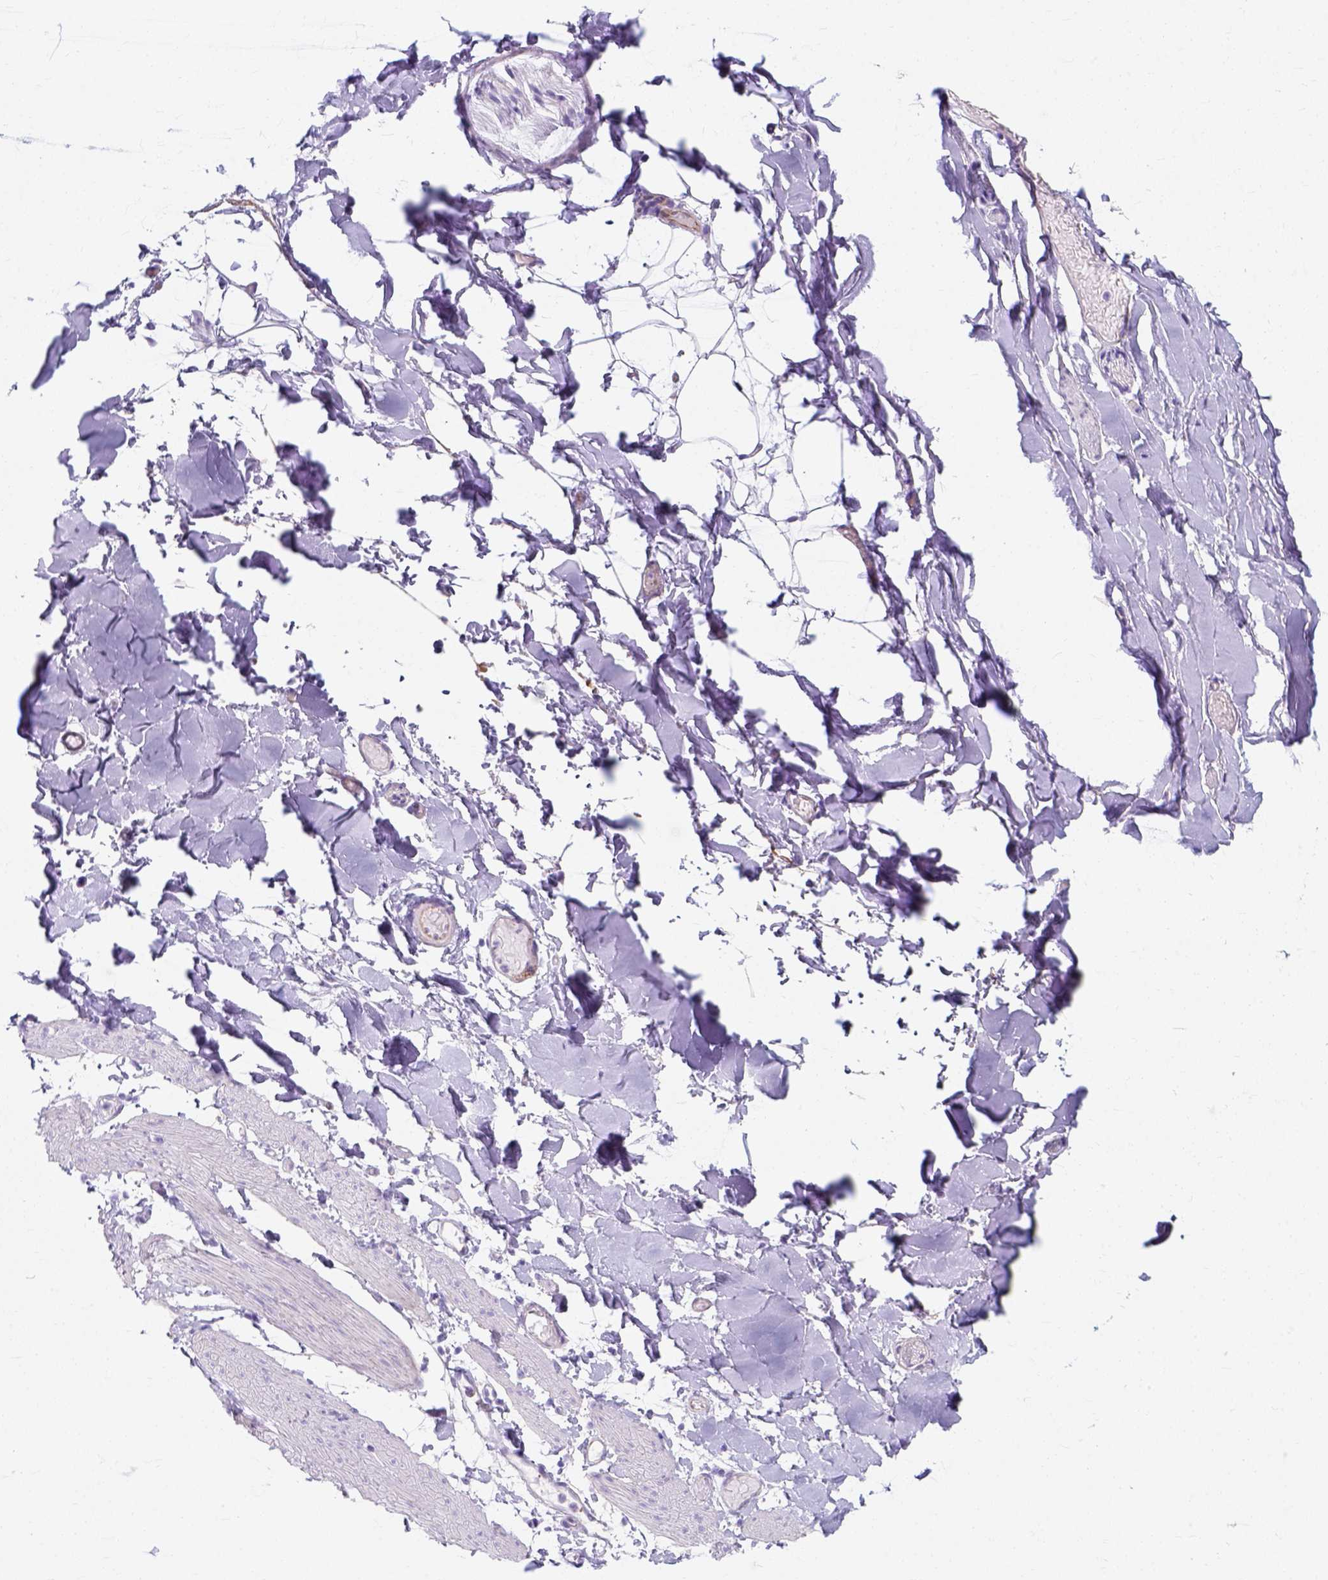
{"staining": {"intensity": "negative", "quantity": "none", "location": "none"}, "tissue": "adipose tissue", "cell_type": "Adipocytes", "image_type": "normal", "snomed": [{"axis": "morphology", "description": "Normal tissue, NOS"}, {"axis": "topography", "description": "Gallbladder"}, {"axis": "topography", "description": "Peripheral nerve tissue"}], "caption": "IHC image of benign adipose tissue stained for a protein (brown), which demonstrates no expression in adipocytes. The staining was performed using DAB (3,3'-diaminobenzidine) to visualize the protein expression in brown, while the nuclei were stained in blue with hematoxylin (Magnification: 20x).", "gene": "MYH15", "patient": {"sex": "female", "age": 45}}